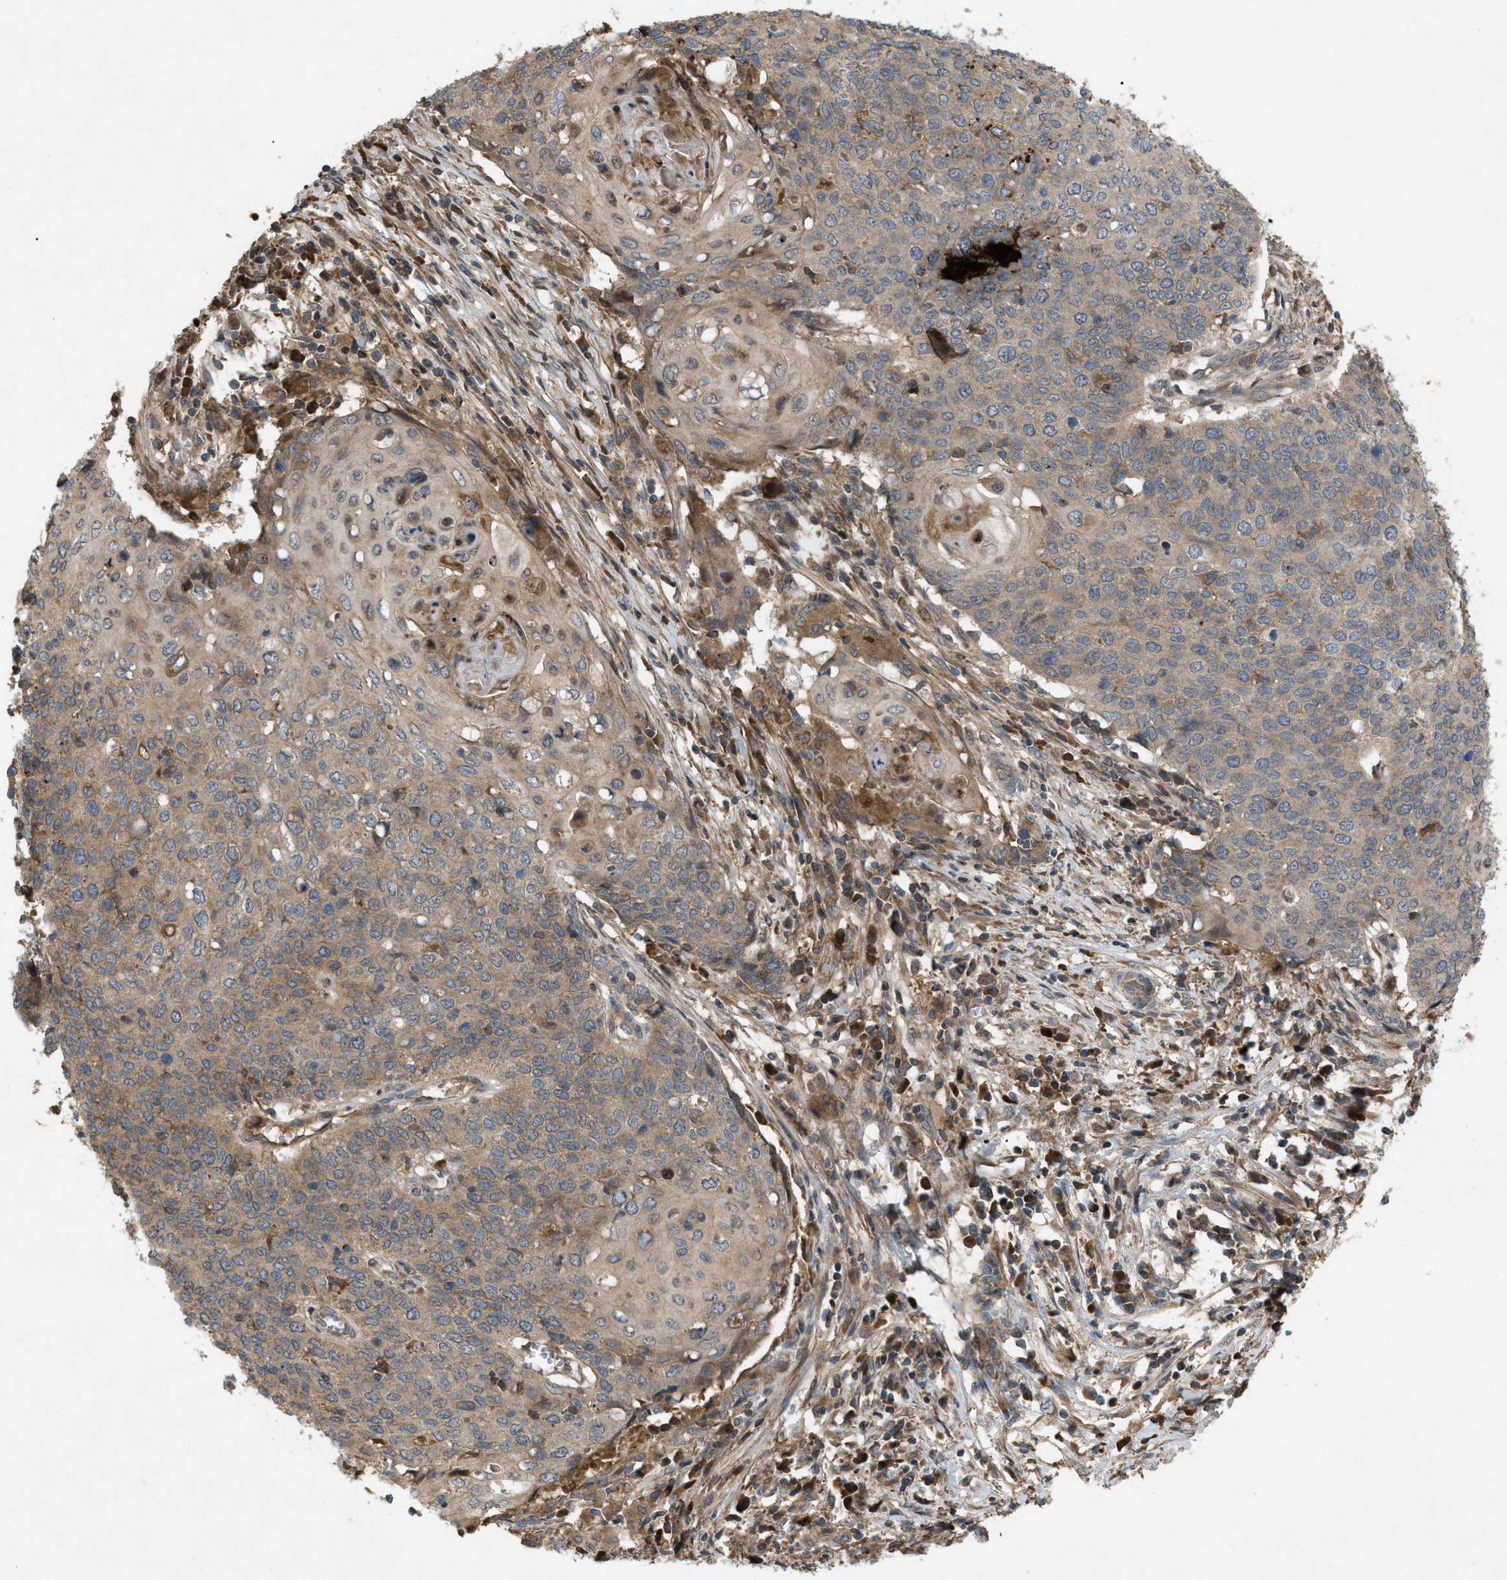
{"staining": {"intensity": "moderate", "quantity": ">75%", "location": "cytoplasmic/membranous"}, "tissue": "cervical cancer", "cell_type": "Tumor cells", "image_type": "cancer", "snomed": [{"axis": "morphology", "description": "Squamous cell carcinoma, NOS"}, {"axis": "topography", "description": "Cervix"}], "caption": "DAB immunohistochemical staining of human cervical cancer reveals moderate cytoplasmic/membranous protein staining in approximately >75% of tumor cells. Ihc stains the protein in brown and the nuclei are stained blue.", "gene": "RAB2A", "patient": {"sex": "female", "age": 39}}